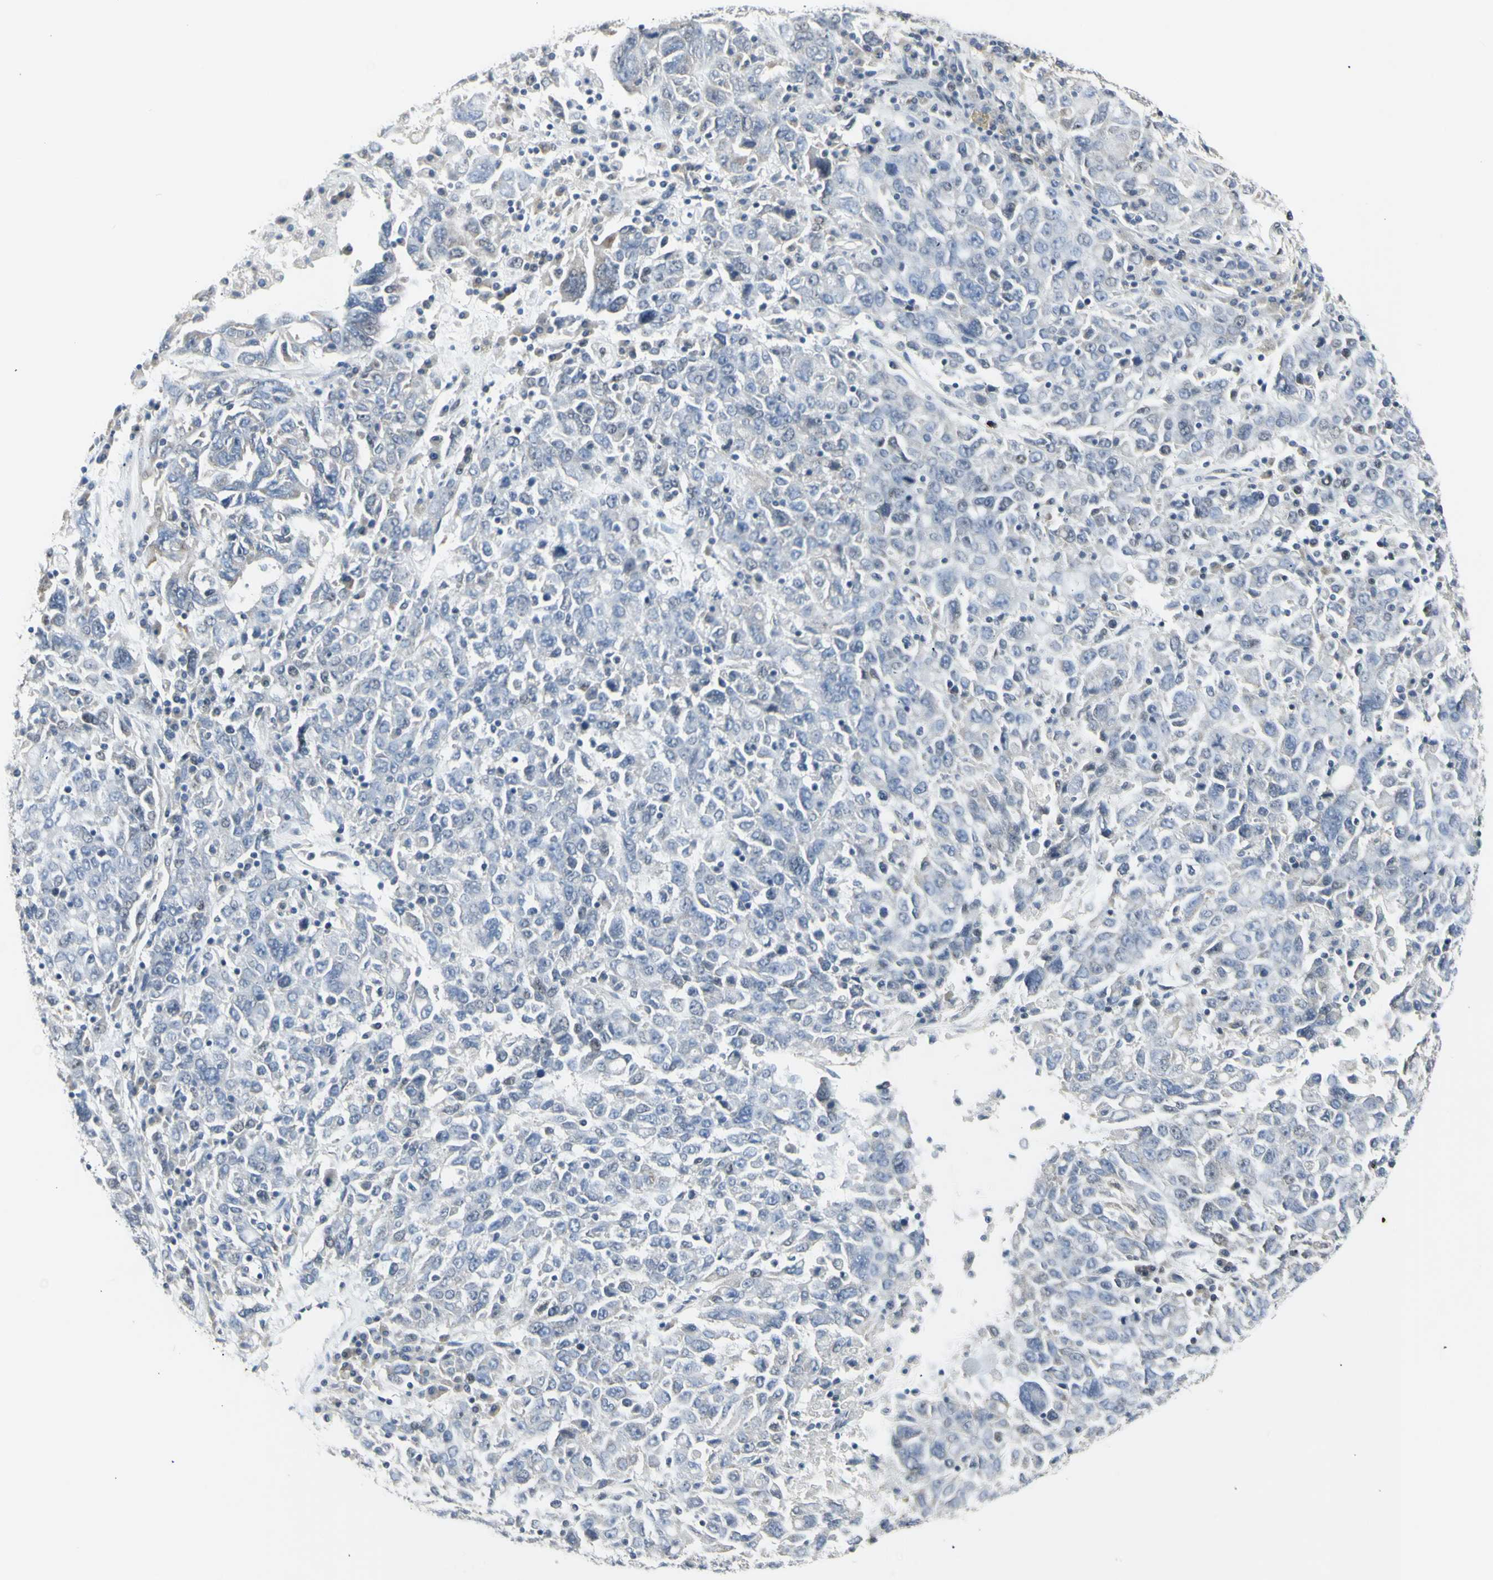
{"staining": {"intensity": "negative", "quantity": "none", "location": "none"}, "tissue": "ovarian cancer", "cell_type": "Tumor cells", "image_type": "cancer", "snomed": [{"axis": "morphology", "description": "Carcinoma, endometroid"}, {"axis": "topography", "description": "Ovary"}], "caption": "Tumor cells show no significant expression in ovarian cancer.", "gene": "DHRS7B", "patient": {"sex": "female", "age": 62}}